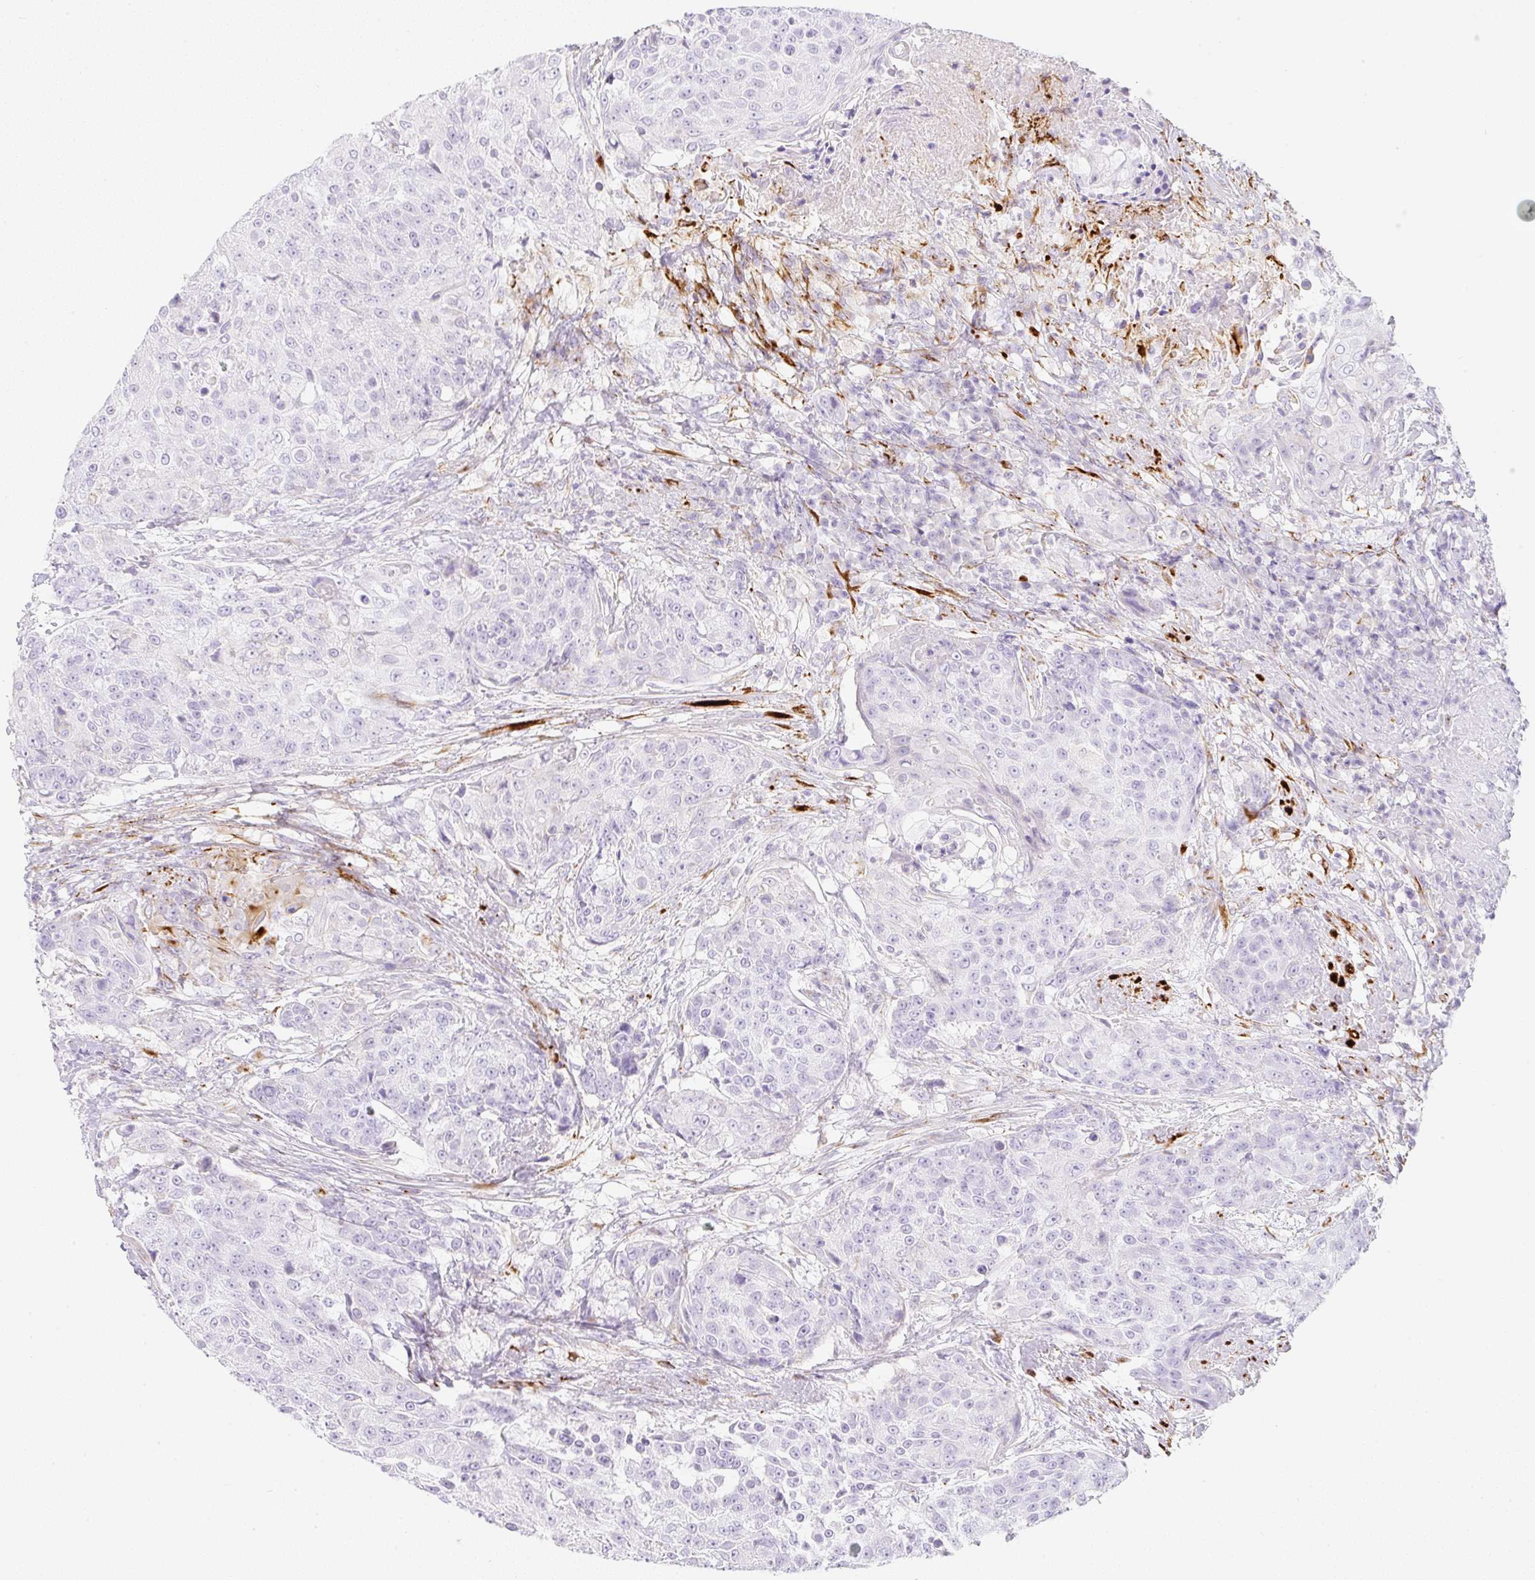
{"staining": {"intensity": "negative", "quantity": "none", "location": "none"}, "tissue": "urothelial cancer", "cell_type": "Tumor cells", "image_type": "cancer", "snomed": [{"axis": "morphology", "description": "Urothelial carcinoma, High grade"}, {"axis": "topography", "description": "Urinary bladder"}], "caption": "An immunohistochemistry (IHC) micrograph of urothelial cancer is shown. There is no staining in tumor cells of urothelial cancer.", "gene": "ZNF689", "patient": {"sex": "female", "age": 63}}